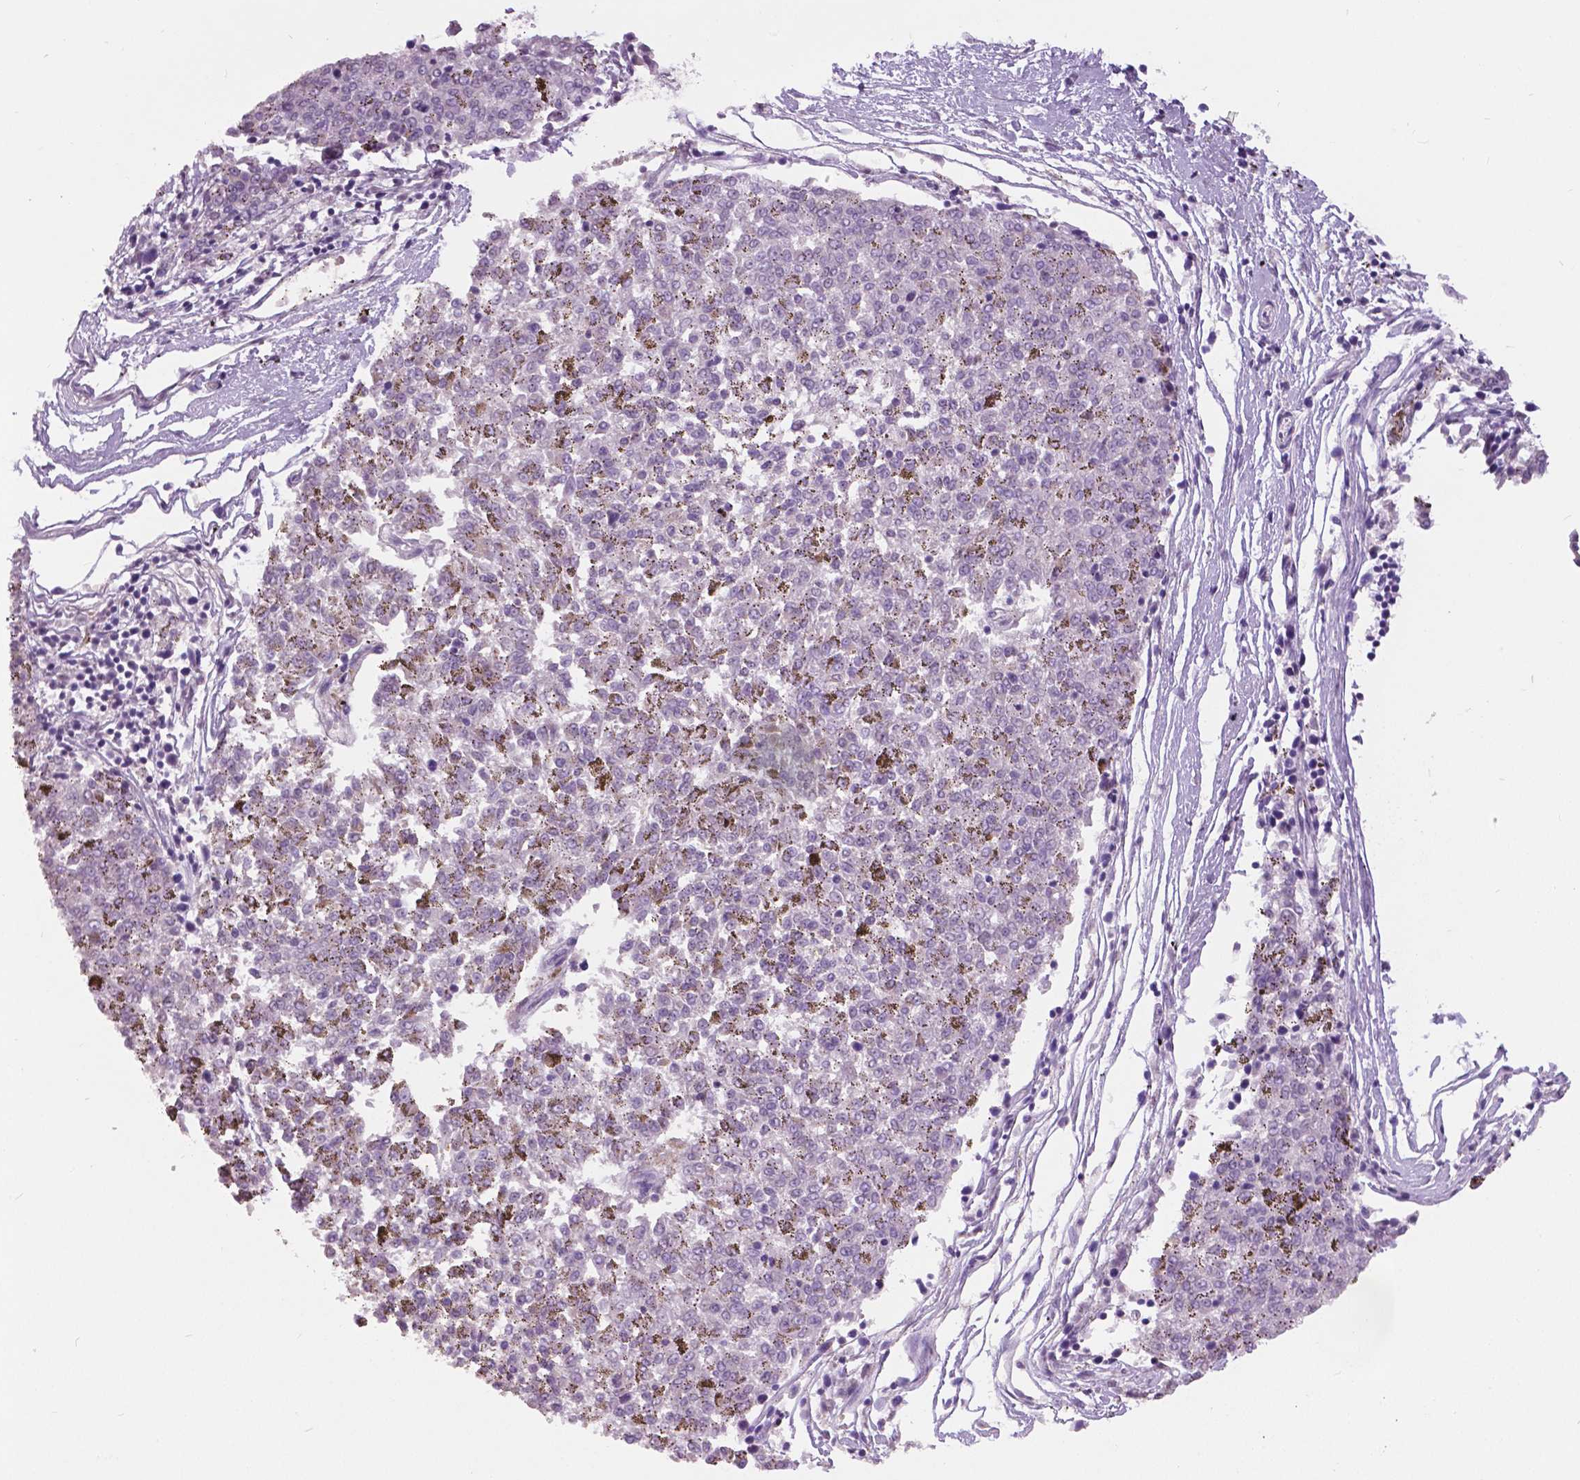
{"staining": {"intensity": "negative", "quantity": "none", "location": "none"}, "tissue": "melanoma", "cell_type": "Tumor cells", "image_type": "cancer", "snomed": [{"axis": "morphology", "description": "Malignant melanoma, NOS"}, {"axis": "topography", "description": "Skin"}], "caption": "Tumor cells show no significant expression in melanoma. (DAB immunohistochemistry, high magnification).", "gene": "GRIN2A", "patient": {"sex": "female", "age": 72}}